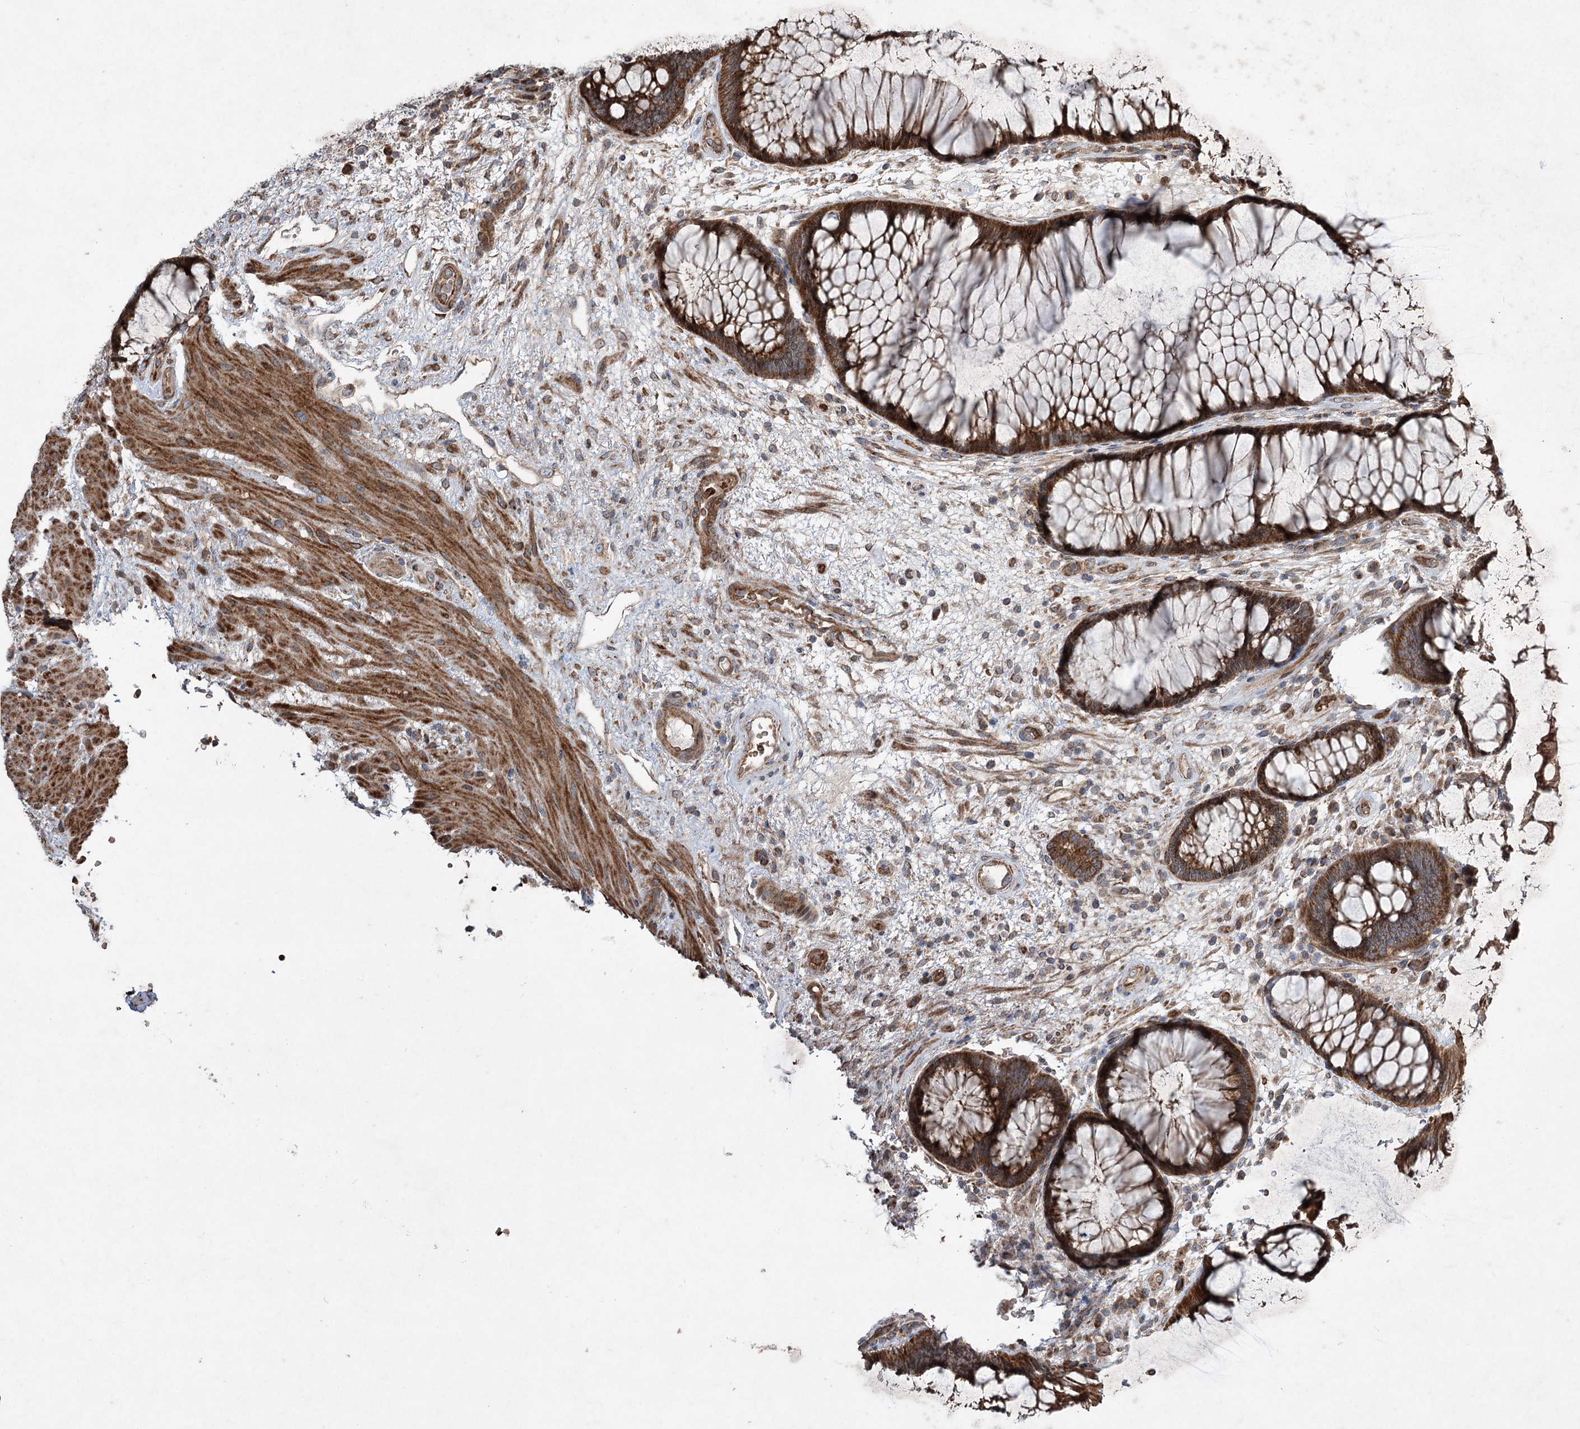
{"staining": {"intensity": "strong", "quantity": ">75%", "location": "cytoplasmic/membranous"}, "tissue": "rectum", "cell_type": "Glandular cells", "image_type": "normal", "snomed": [{"axis": "morphology", "description": "Normal tissue, NOS"}, {"axis": "topography", "description": "Rectum"}], "caption": "Immunohistochemical staining of normal rectum demonstrates >75% levels of strong cytoplasmic/membranous protein staining in approximately >75% of glandular cells.", "gene": "SERINC5", "patient": {"sex": "male", "age": 51}}